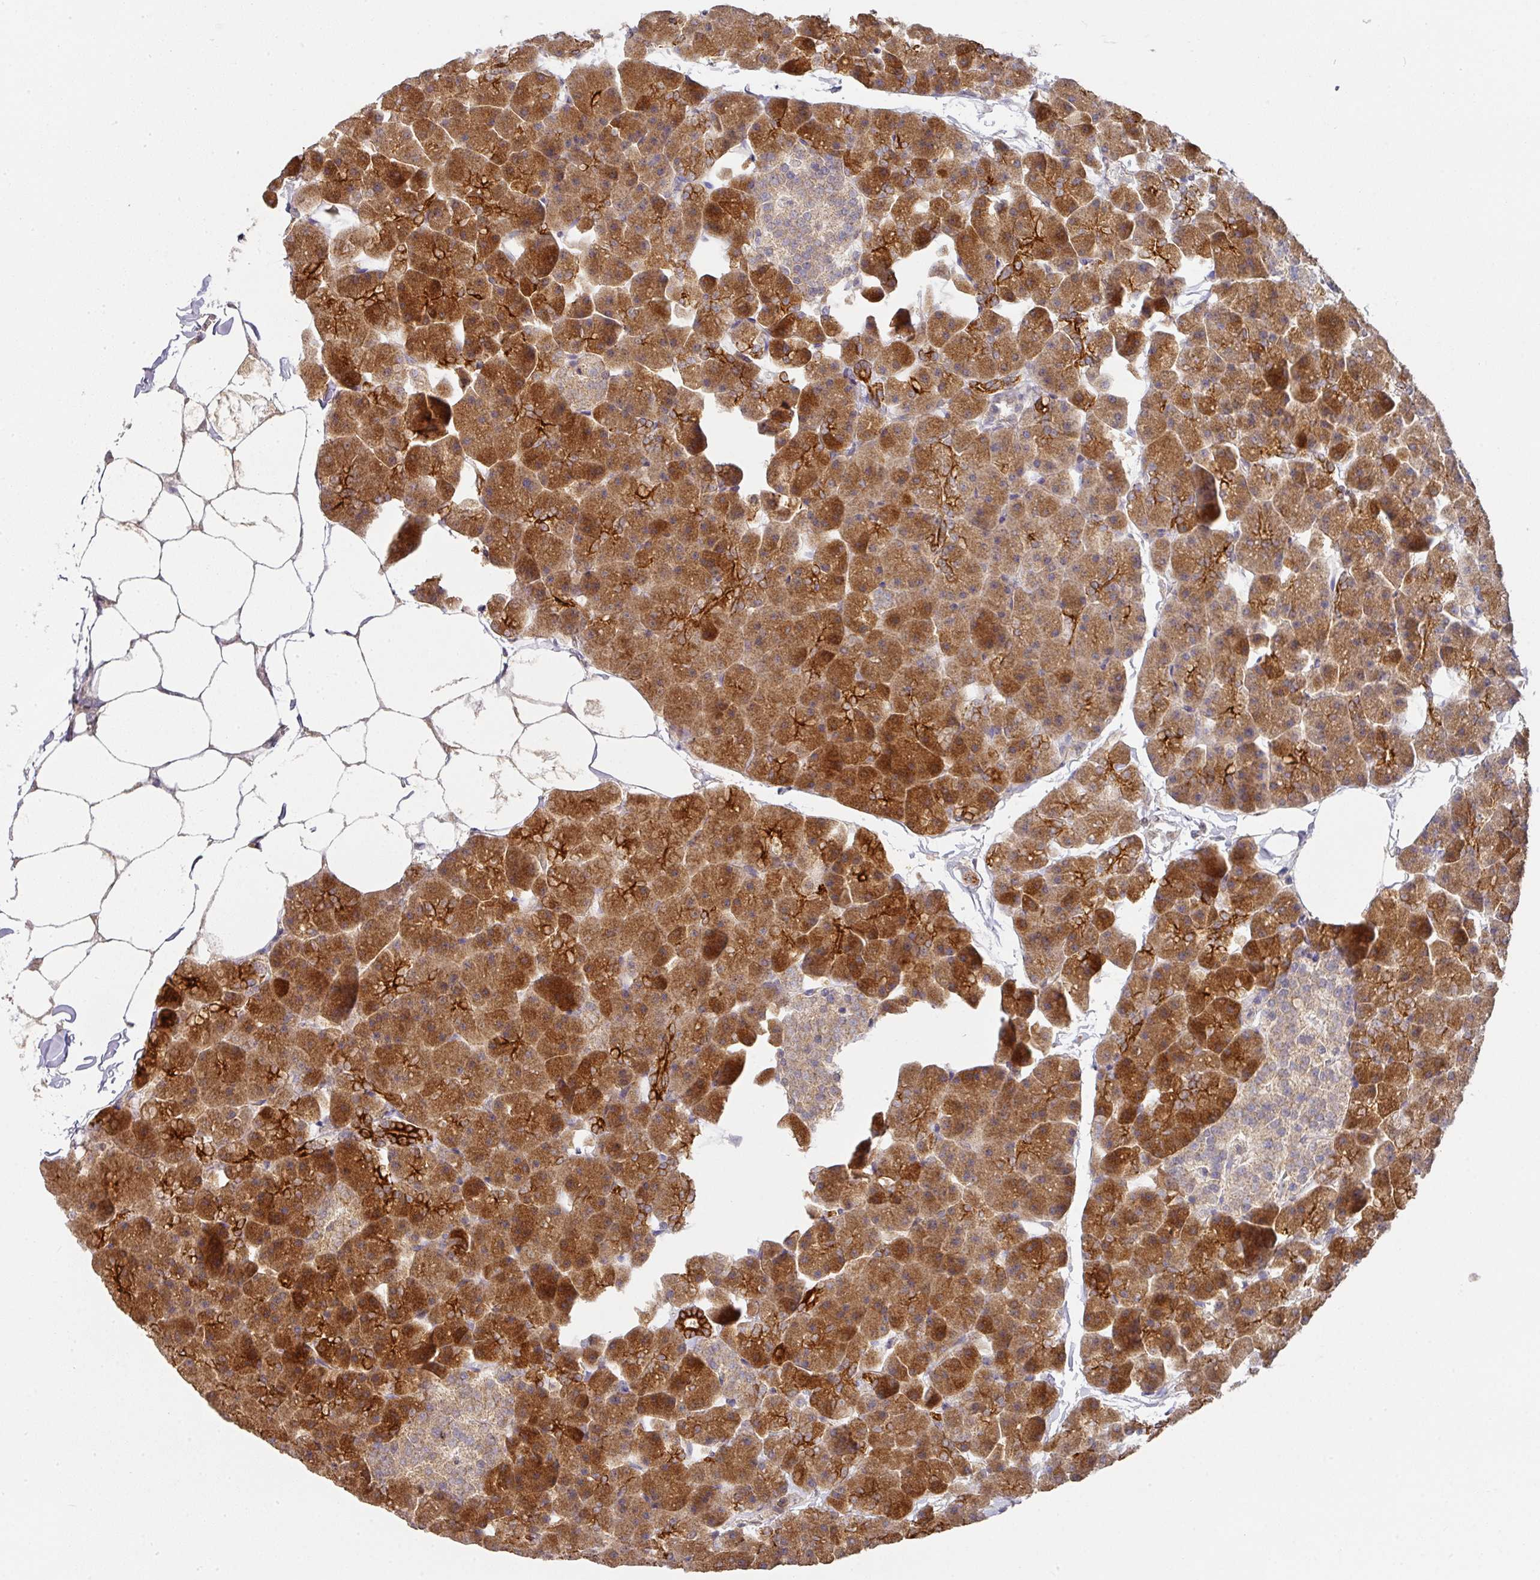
{"staining": {"intensity": "strong", "quantity": ">75%", "location": "cytoplasmic/membranous"}, "tissue": "pancreas", "cell_type": "Exocrine glandular cells", "image_type": "normal", "snomed": [{"axis": "morphology", "description": "Normal tissue, NOS"}, {"axis": "topography", "description": "Pancreas"}], "caption": "Pancreas stained with DAB (3,3'-diaminobenzidine) immunohistochemistry (IHC) demonstrates high levels of strong cytoplasmic/membranous staining in approximately >75% of exocrine glandular cells.", "gene": "EXTL3", "patient": {"sex": "male", "age": 35}}